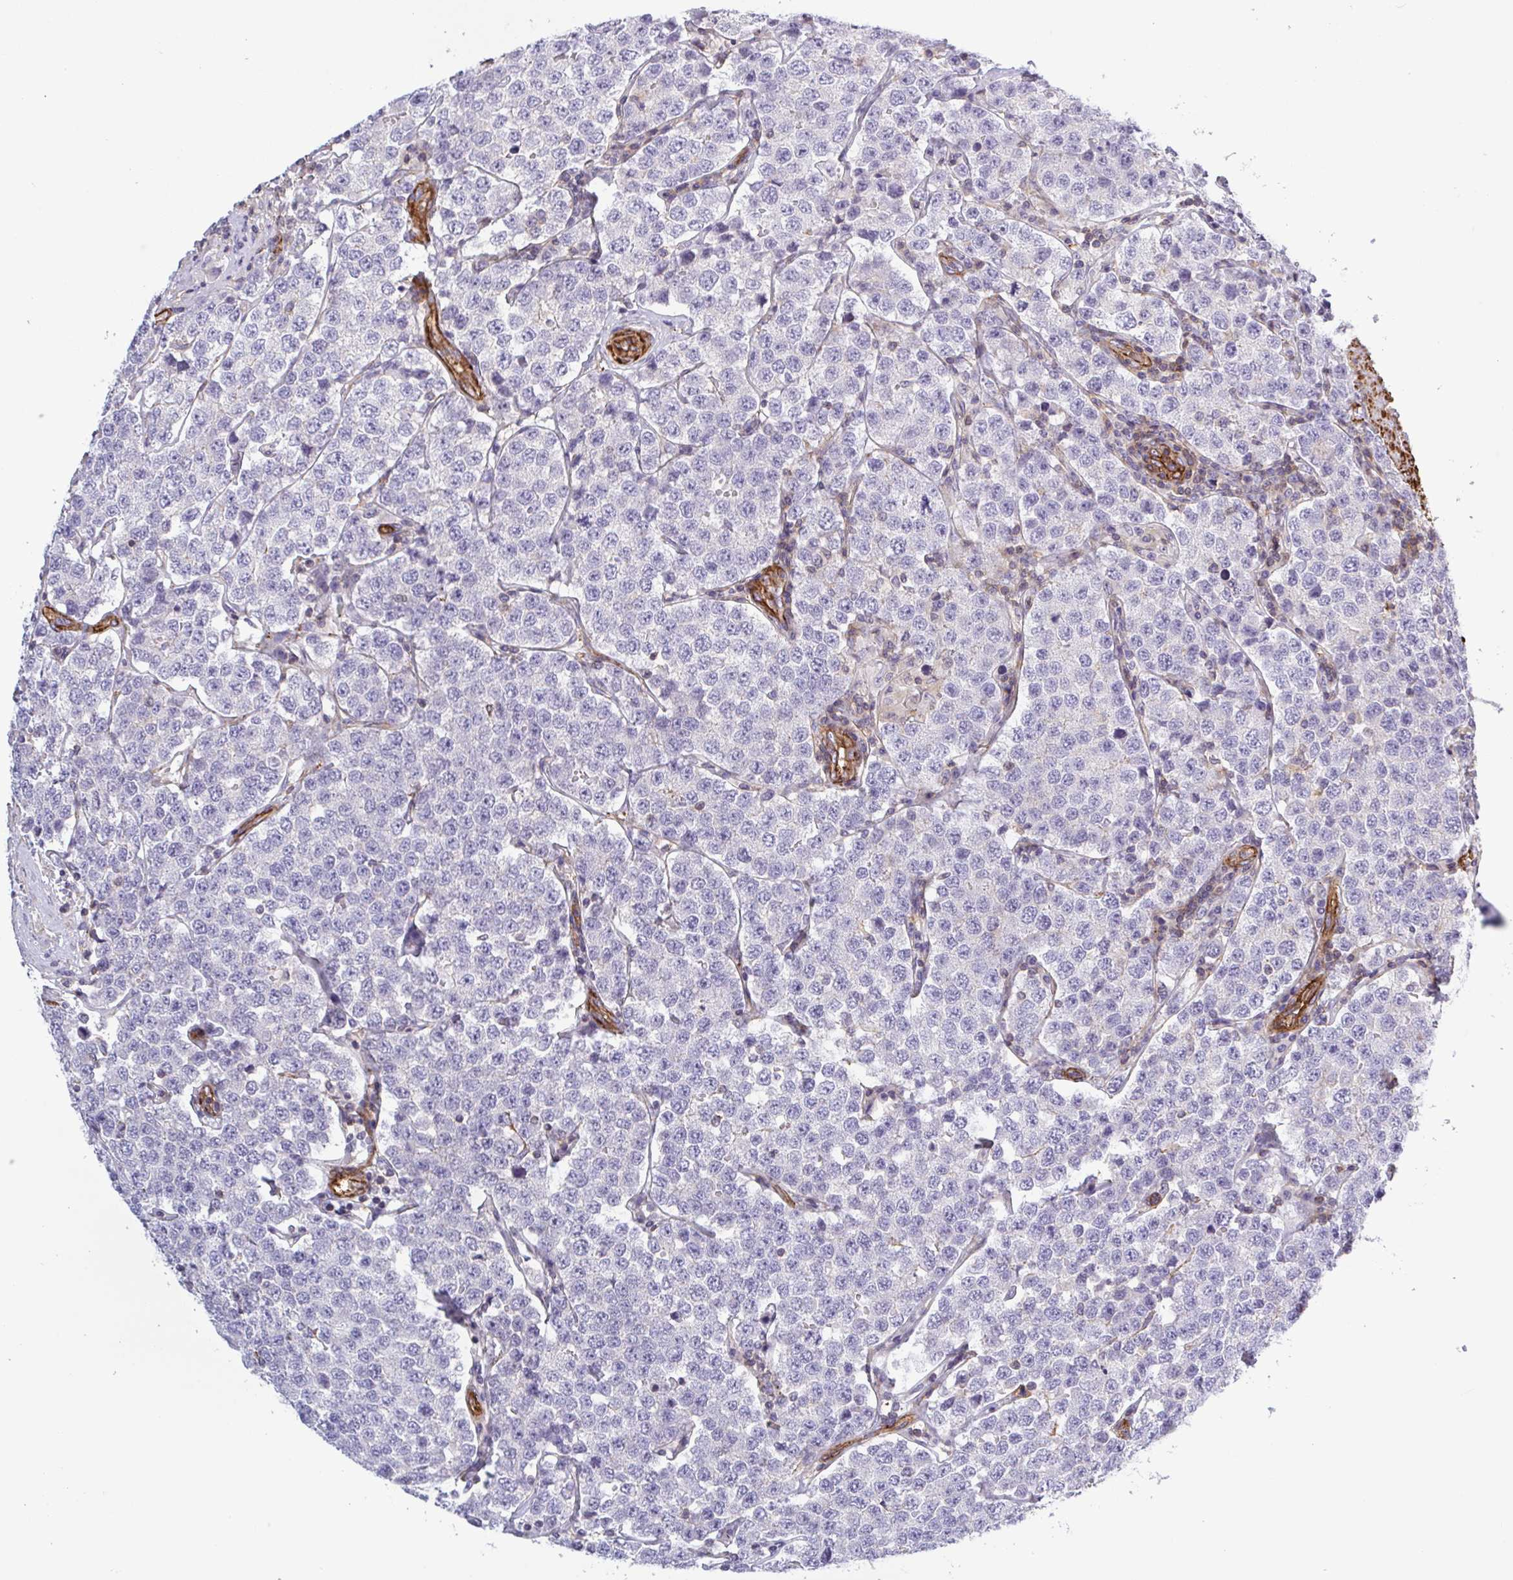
{"staining": {"intensity": "negative", "quantity": "none", "location": "none"}, "tissue": "testis cancer", "cell_type": "Tumor cells", "image_type": "cancer", "snomed": [{"axis": "morphology", "description": "Seminoma, NOS"}, {"axis": "topography", "description": "Testis"}], "caption": "Micrograph shows no protein positivity in tumor cells of testis cancer tissue.", "gene": "SHISA7", "patient": {"sex": "male", "age": 34}}